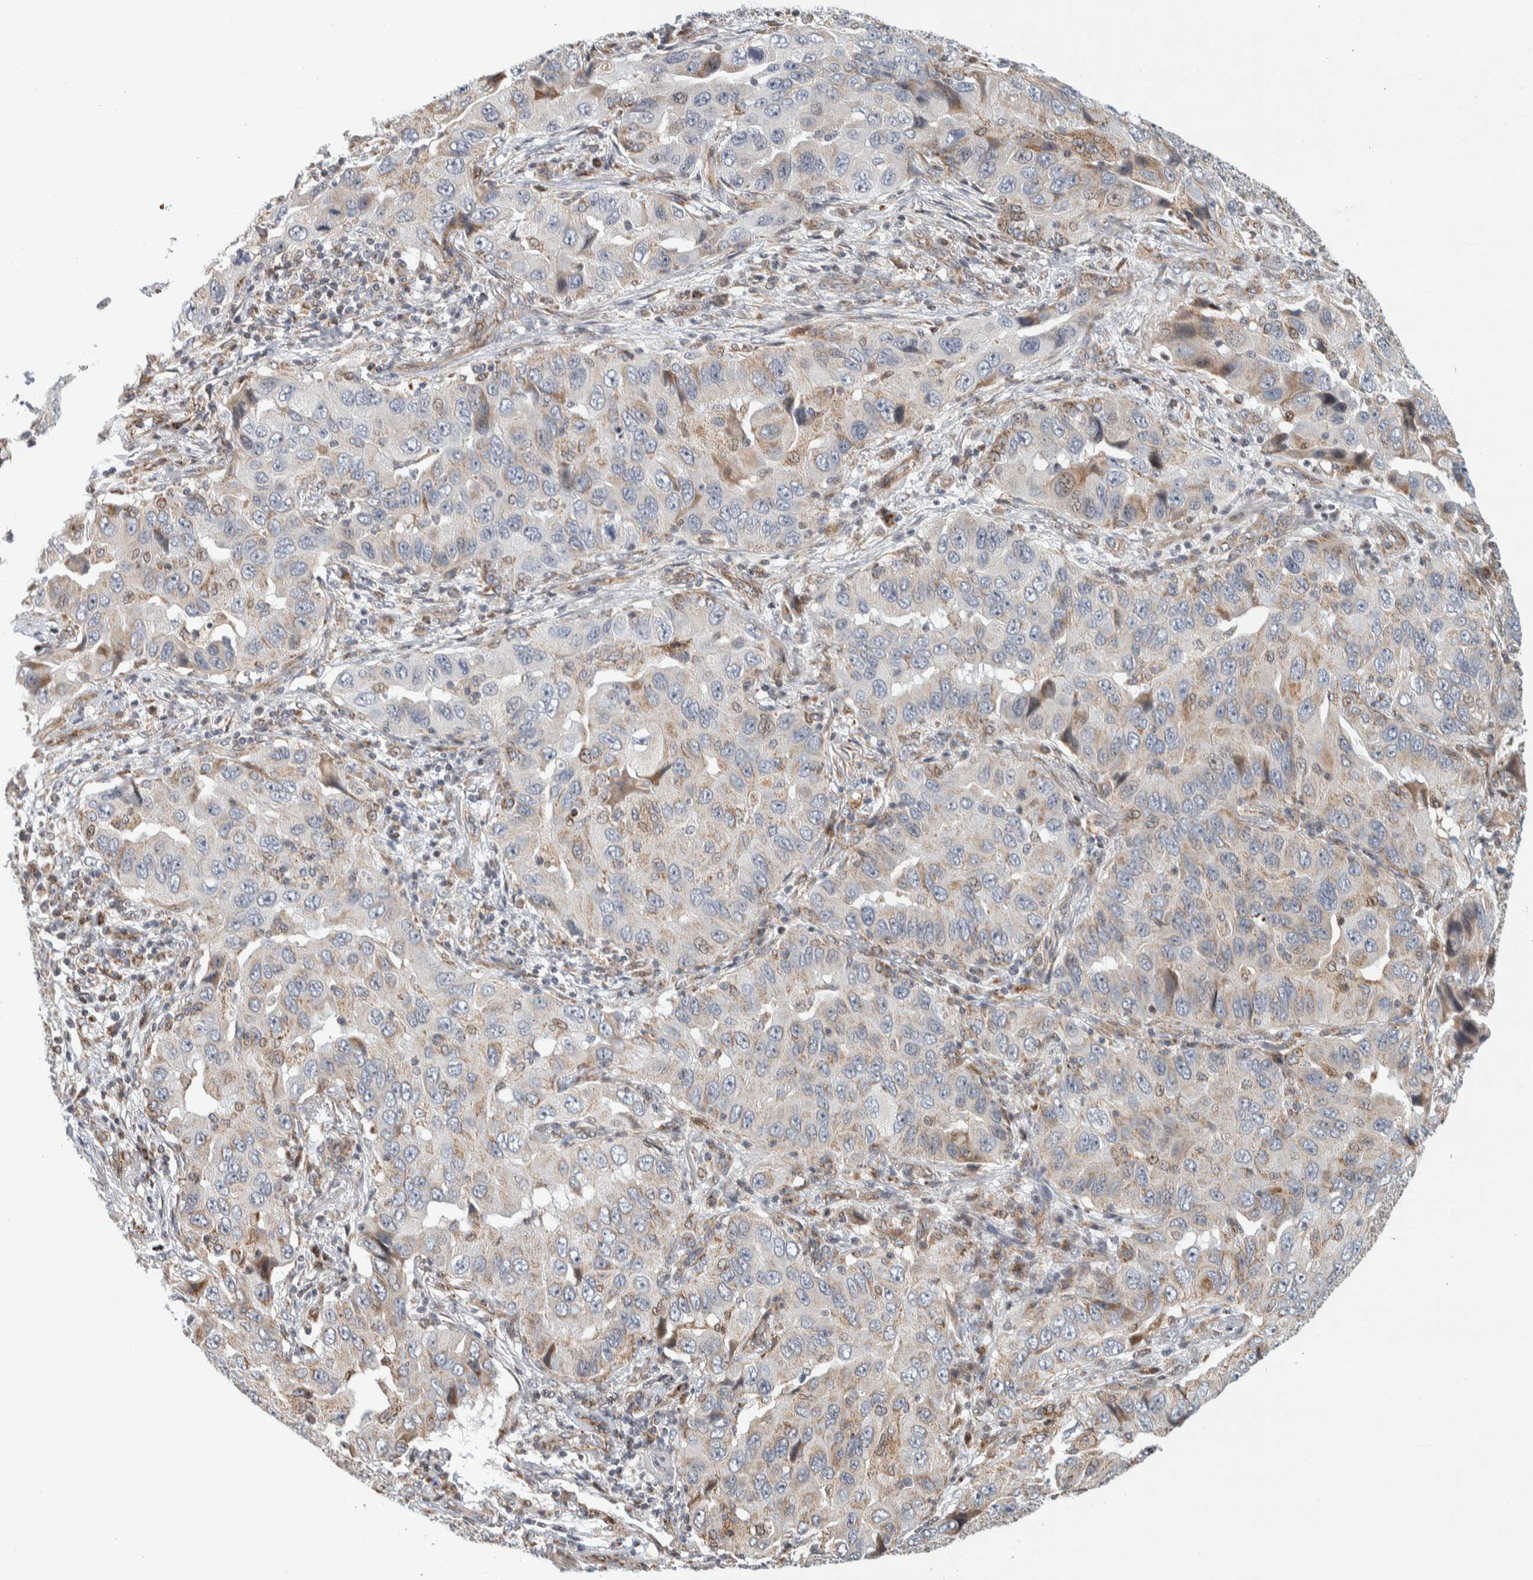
{"staining": {"intensity": "moderate", "quantity": "<25%", "location": "cytoplasmic/membranous"}, "tissue": "lung cancer", "cell_type": "Tumor cells", "image_type": "cancer", "snomed": [{"axis": "morphology", "description": "Adenocarcinoma, NOS"}, {"axis": "topography", "description": "Lung"}], "caption": "Protein expression analysis of human adenocarcinoma (lung) reveals moderate cytoplasmic/membranous expression in approximately <25% of tumor cells.", "gene": "AFP", "patient": {"sex": "female", "age": 65}}